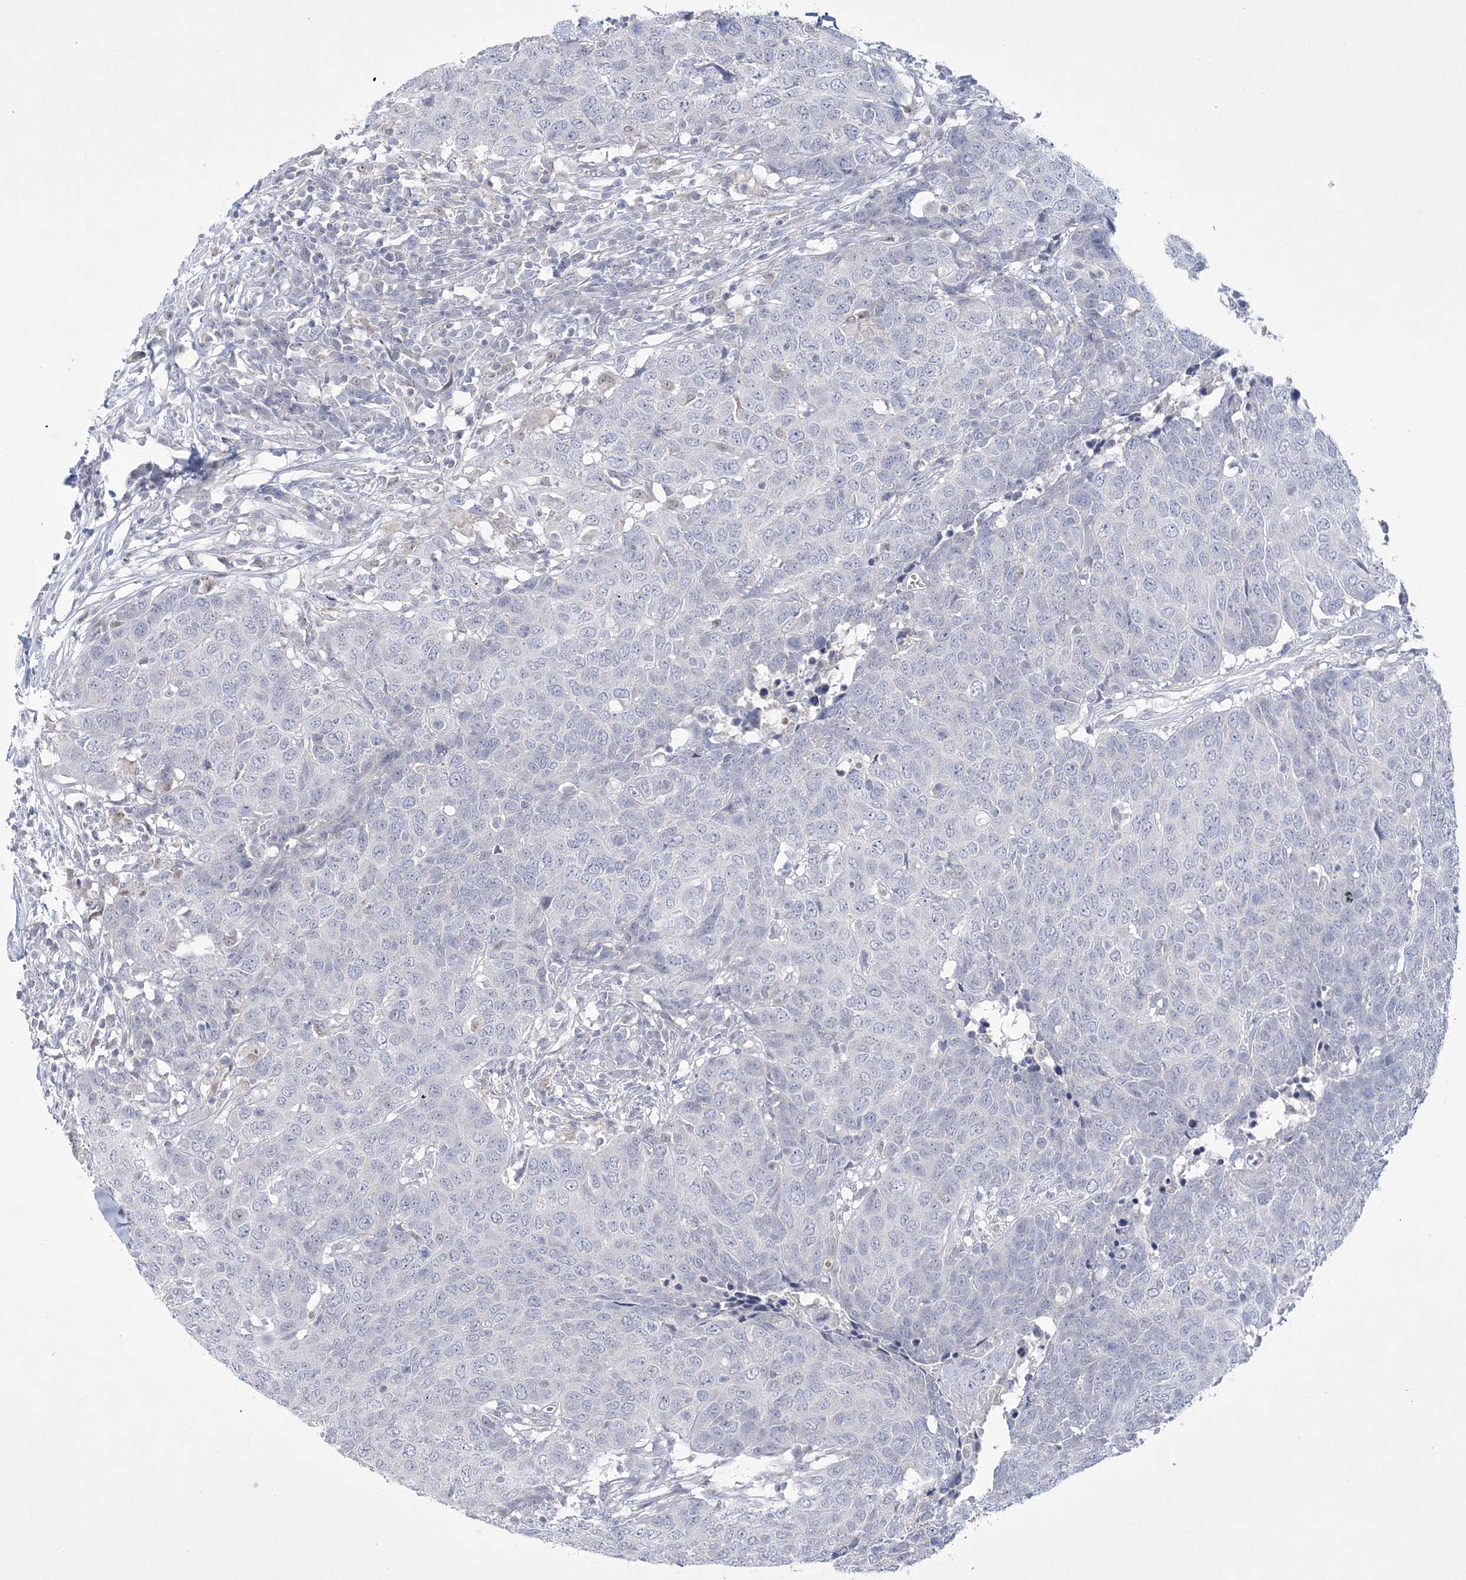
{"staining": {"intensity": "negative", "quantity": "none", "location": "none"}, "tissue": "head and neck cancer", "cell_type": "Tumor cells", "image_type": "cancer", "snomed": [{"axis": "morphology", "description": "Squamous cell carcinoma, NOS"}, {"axis": "topography", "description": "Head-Neck"}], "caption": "The immunohistochemistry photomicrograph has no significant positivity in tumor cells of head and neck cancer tissue.", "gene": "WDR27", "patient": {"sex": "male", "age": 66}}